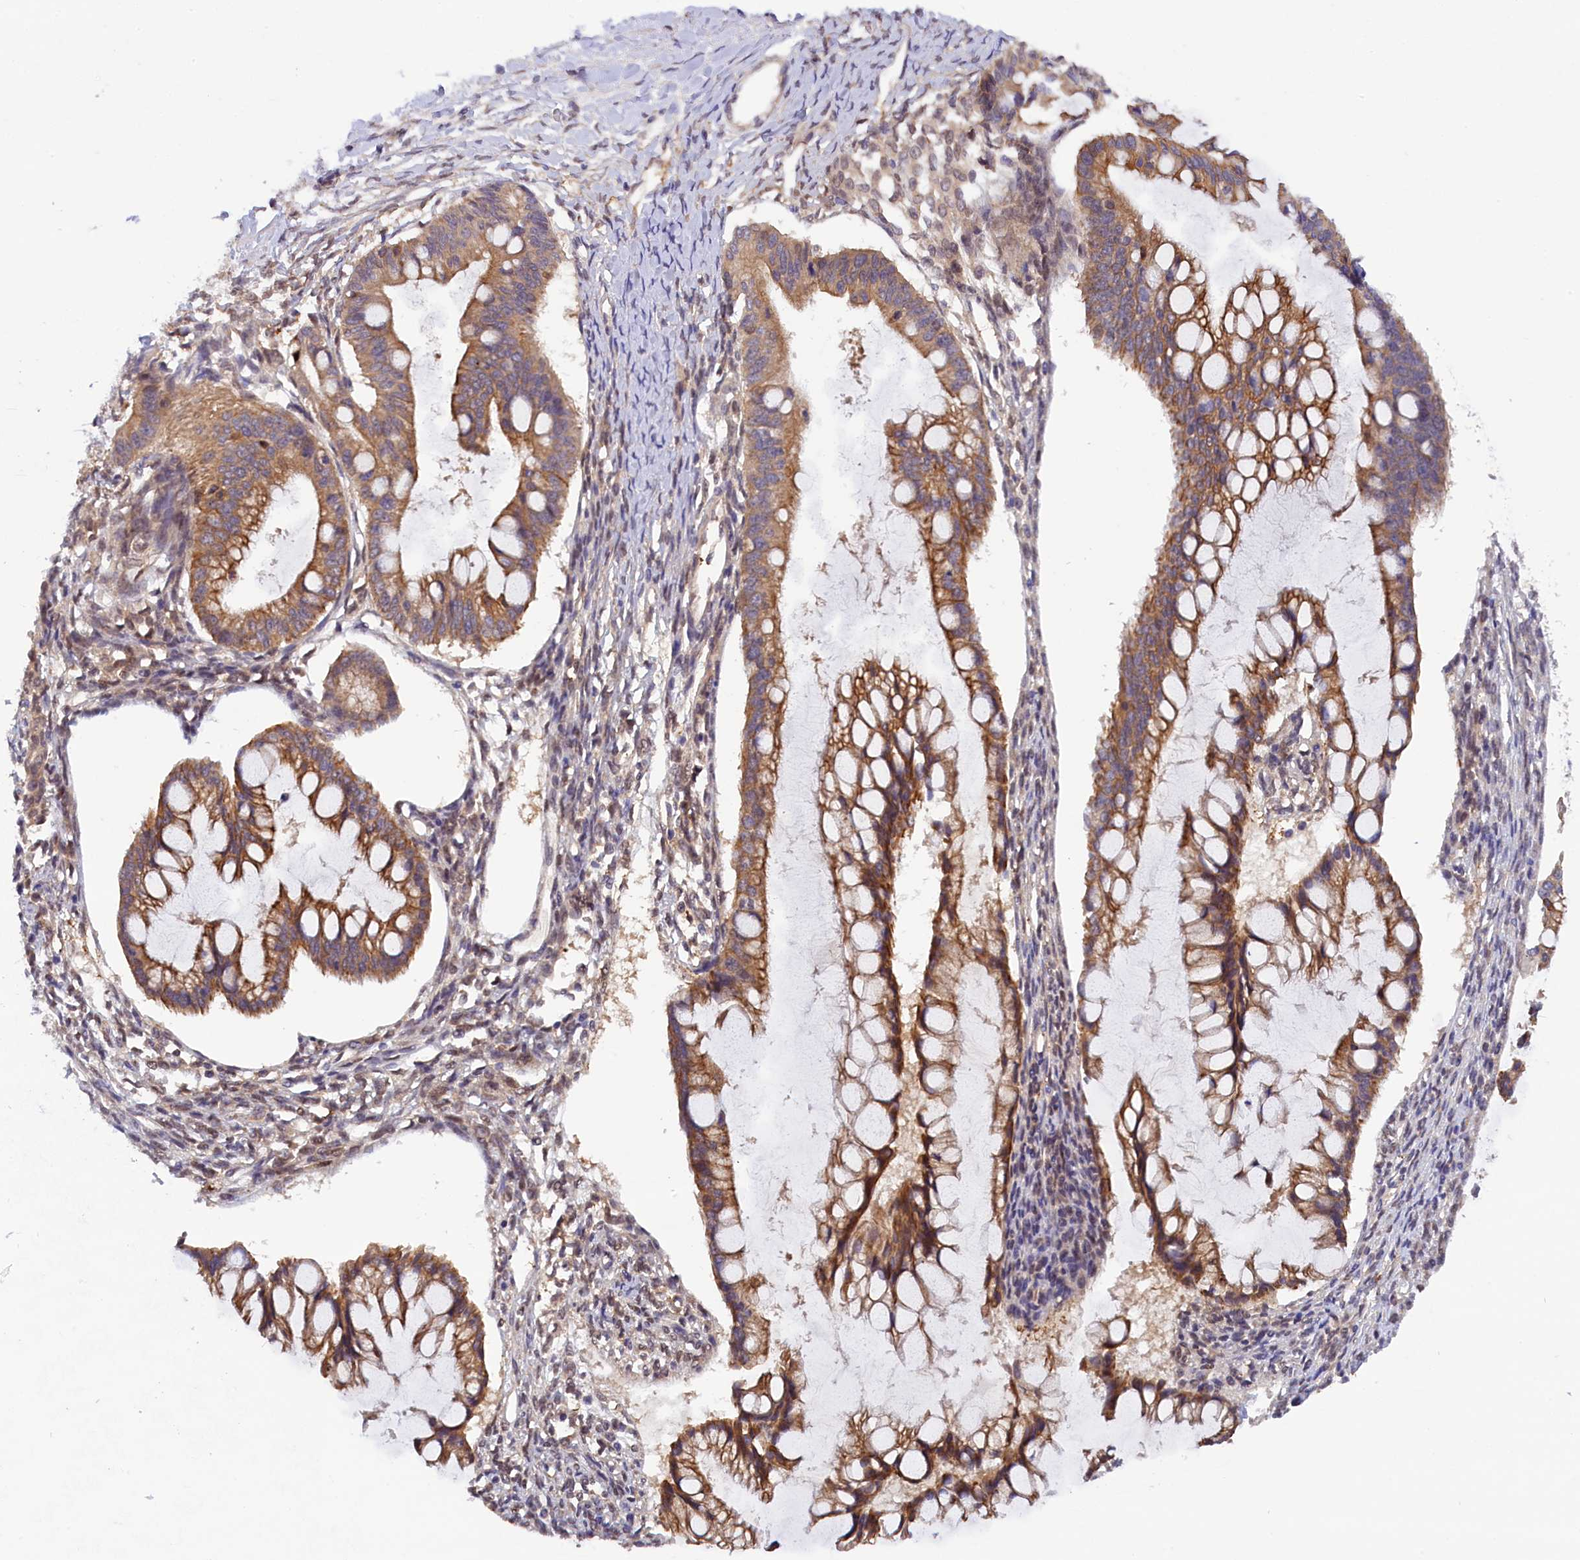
{"staining": {"intensity": "moderate", "quantity": ">75%", "location": "cytoplasmic/membranous"}, "tissue": "ovarian cancer", "cell_type": "Tumor cells", "image_type": "cancer", "snomed": [{"axis": "morphology", "description": "Cystadenocarcinoma, mucinous, NOS"}, {"axis": "topography", "description": "Ovary"}], "caption": "Ovarian cancer stained with DAB immunohistochemistry exhibits medium levels of moderate cytoplasmic/membranous staining in approximately >75% of tumor cells.", "gene": "TBCB", "patient": {"sex": "female", "age": 73}}